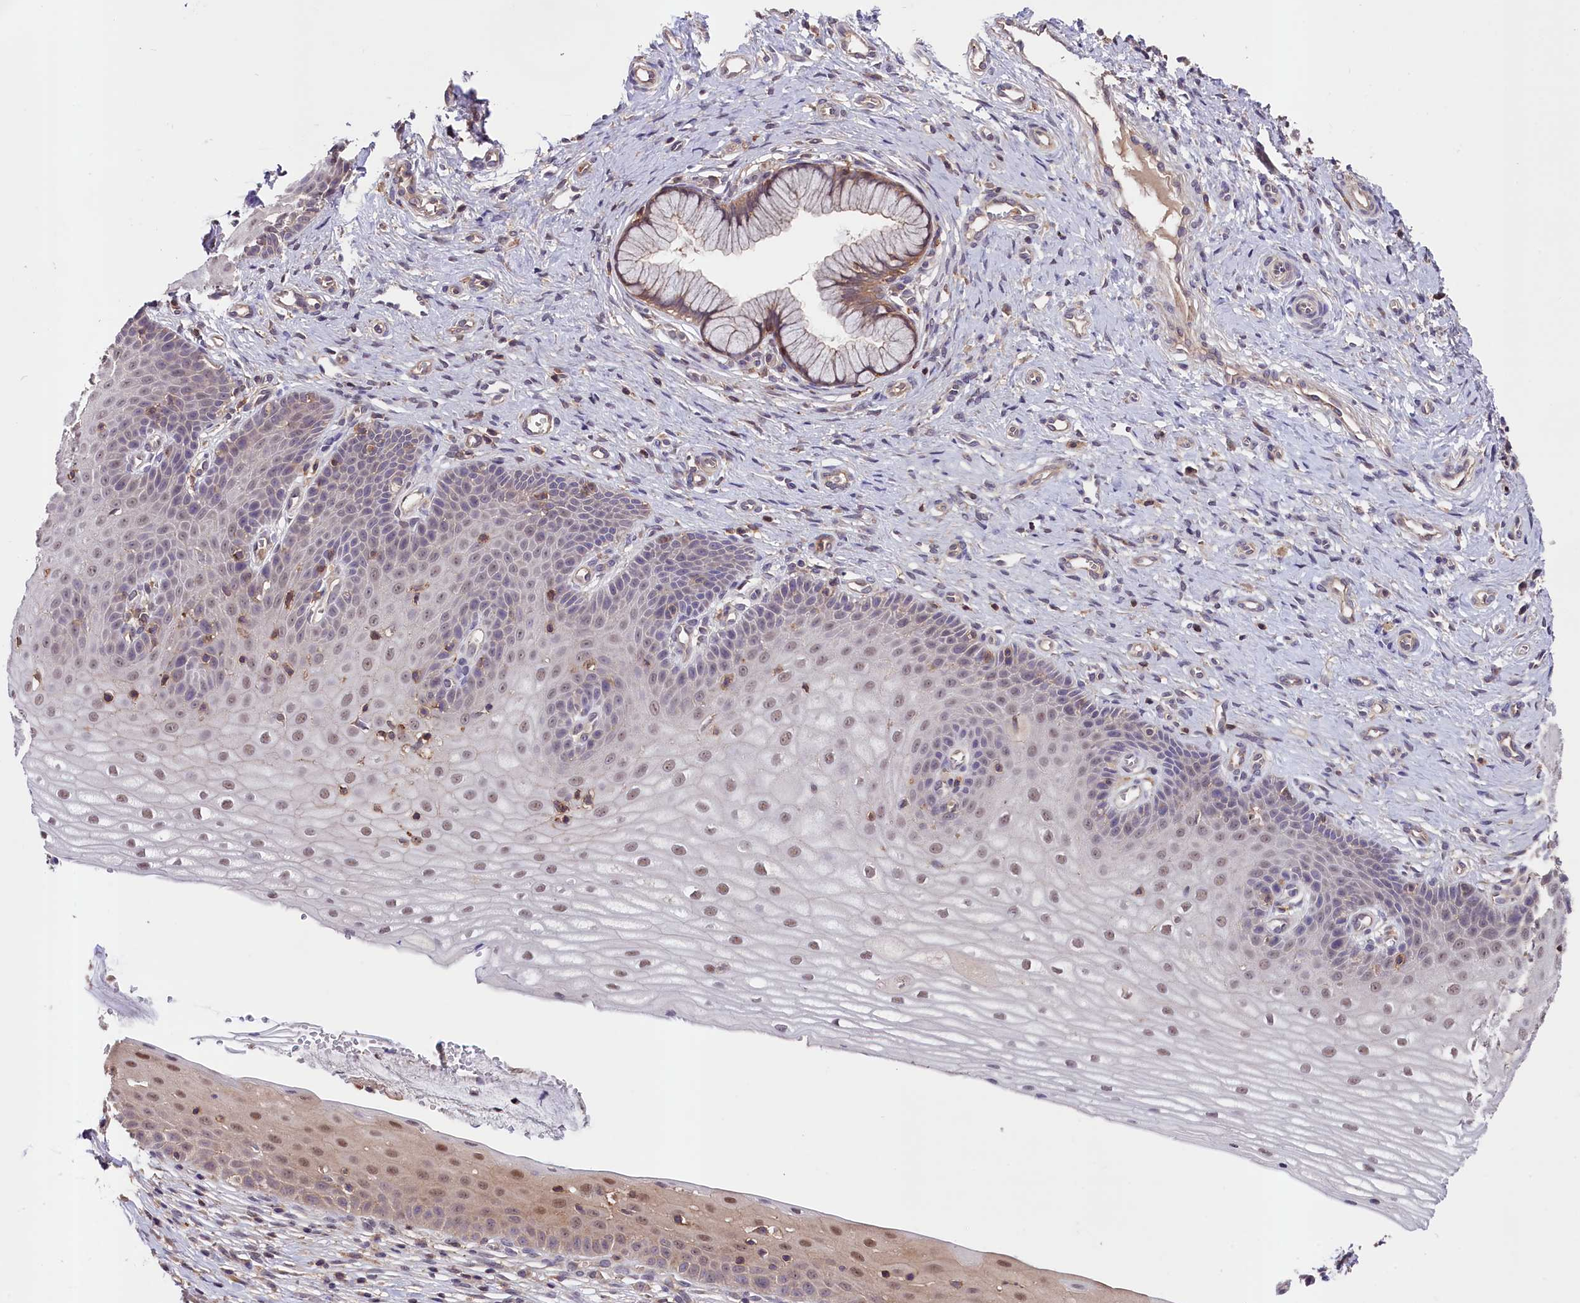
{"staining": {"intensity": "weak", "quantity": ">75%", "location": "cytoplasmic/membranous,nuclear"}, "tissue": "cervix", "cell_type": "Glandular cells", "image_type": "normal", "snomed": [{"axis": "morphology", "description": "Normal tissue, NOS"}, {"axis": "topography", "description": "Cervix"}], "caption": "A brown stain highlights weak cytoplasmic/membranous,nuclear staining of a protein in glandular cells of normal cervix. (brown staining indicates protein expression, while blue staining denotes nuclei).", "gene": "SKIDA1", "patient": {"sex": "female", "age": 36}}